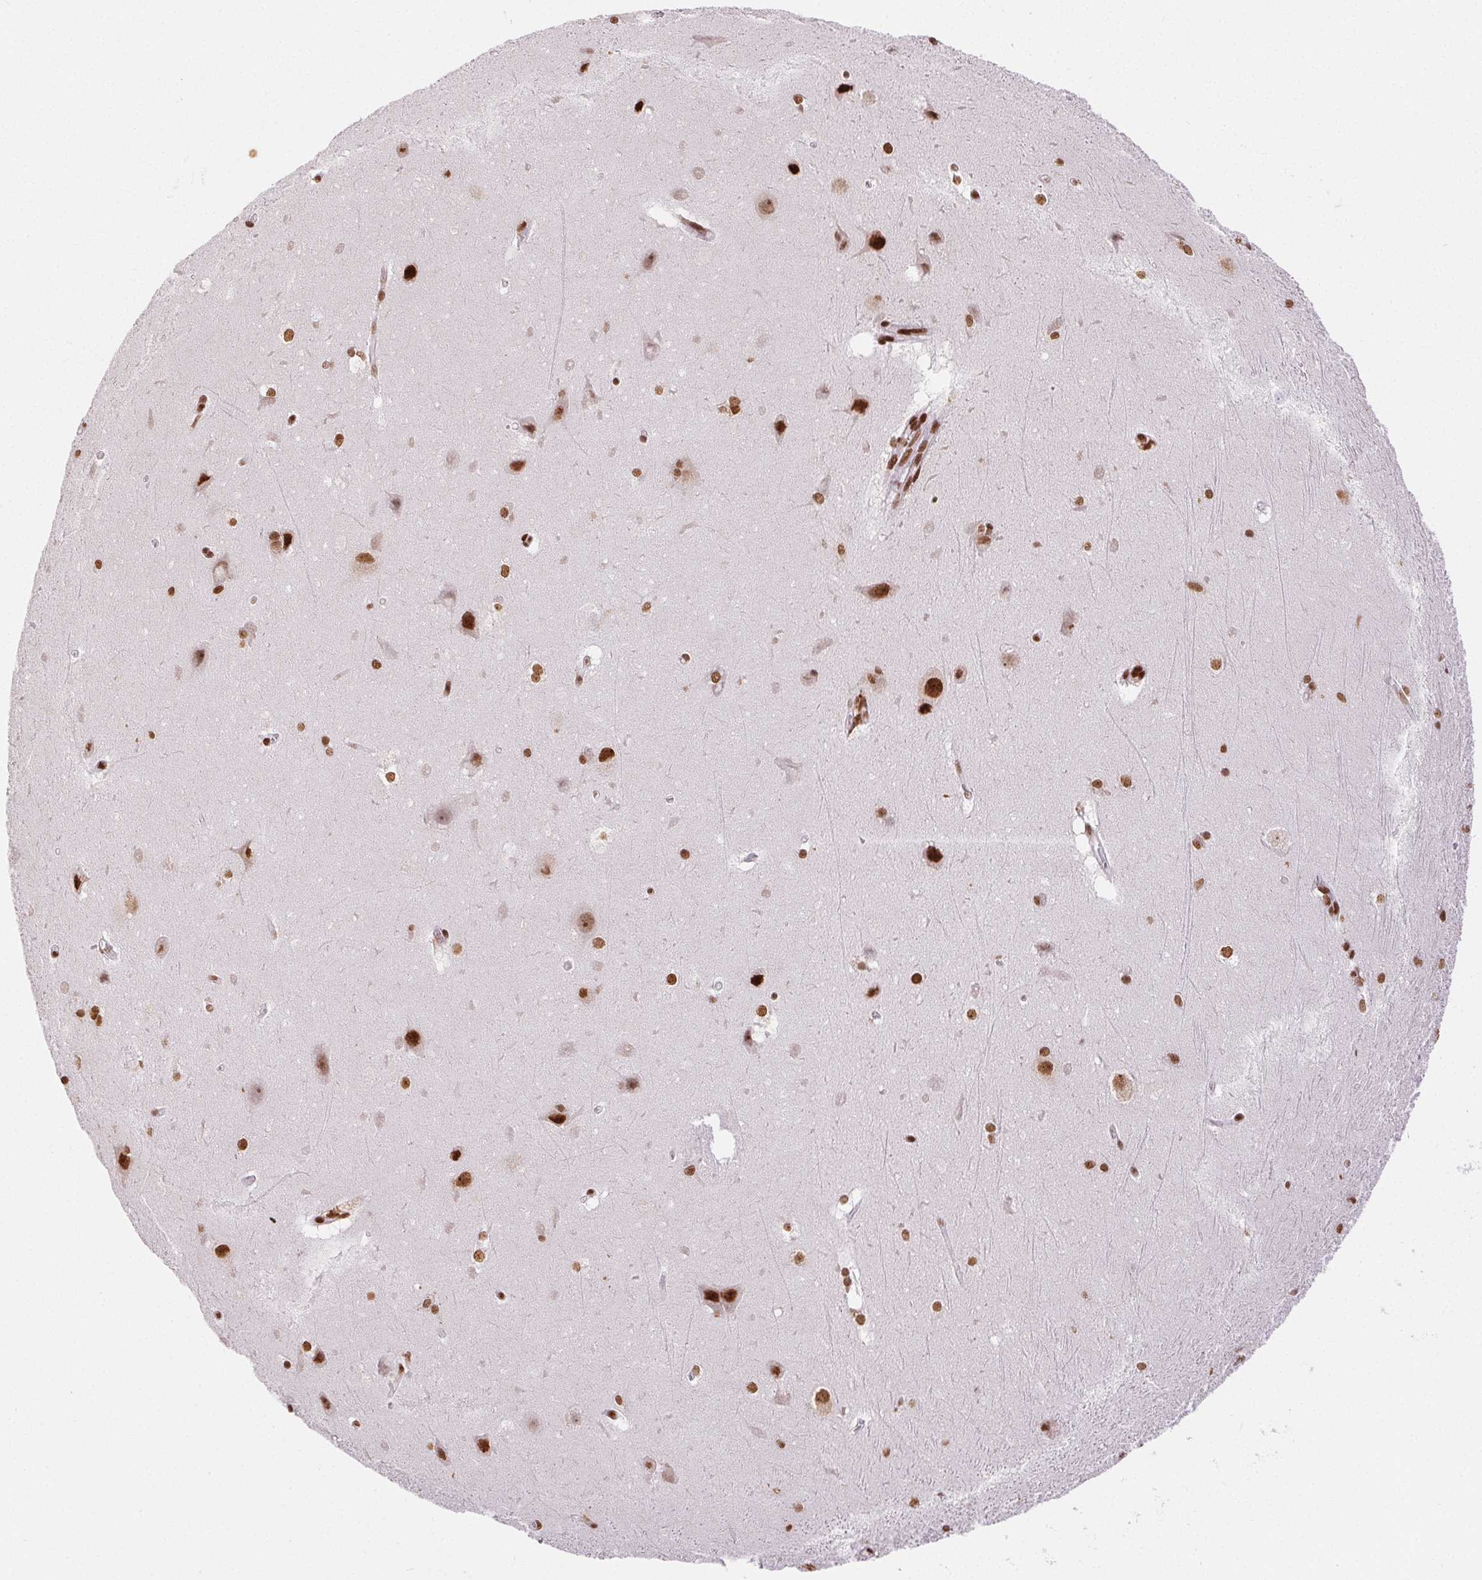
{"staining": {"intensity": "moderate", "quantity": "25%-75%", "location": "nuclear"}, "tissue": "hippocampus", "cell_type": "Glial cells", "image_type": "normal", "snomed": [{"axis": "morphology", "description": "Normal tissue, NOS"}, {"axis": "topography", "description": "Cerebral cortex"}, {"axis": "topography", "description": "Hippocampus"}], "caption": "Immunohistochemistry (IHC) photomicrograph of normal hippocampus: human hippocampus stained using immunohistochemistry exhibits medium levels of moderate protein expression localized specifically in the nuclear of glial cells, appearing as a nuclear brown color.", "gene": "ZNF80", "patient": {"sex": "female", "age": 19}}